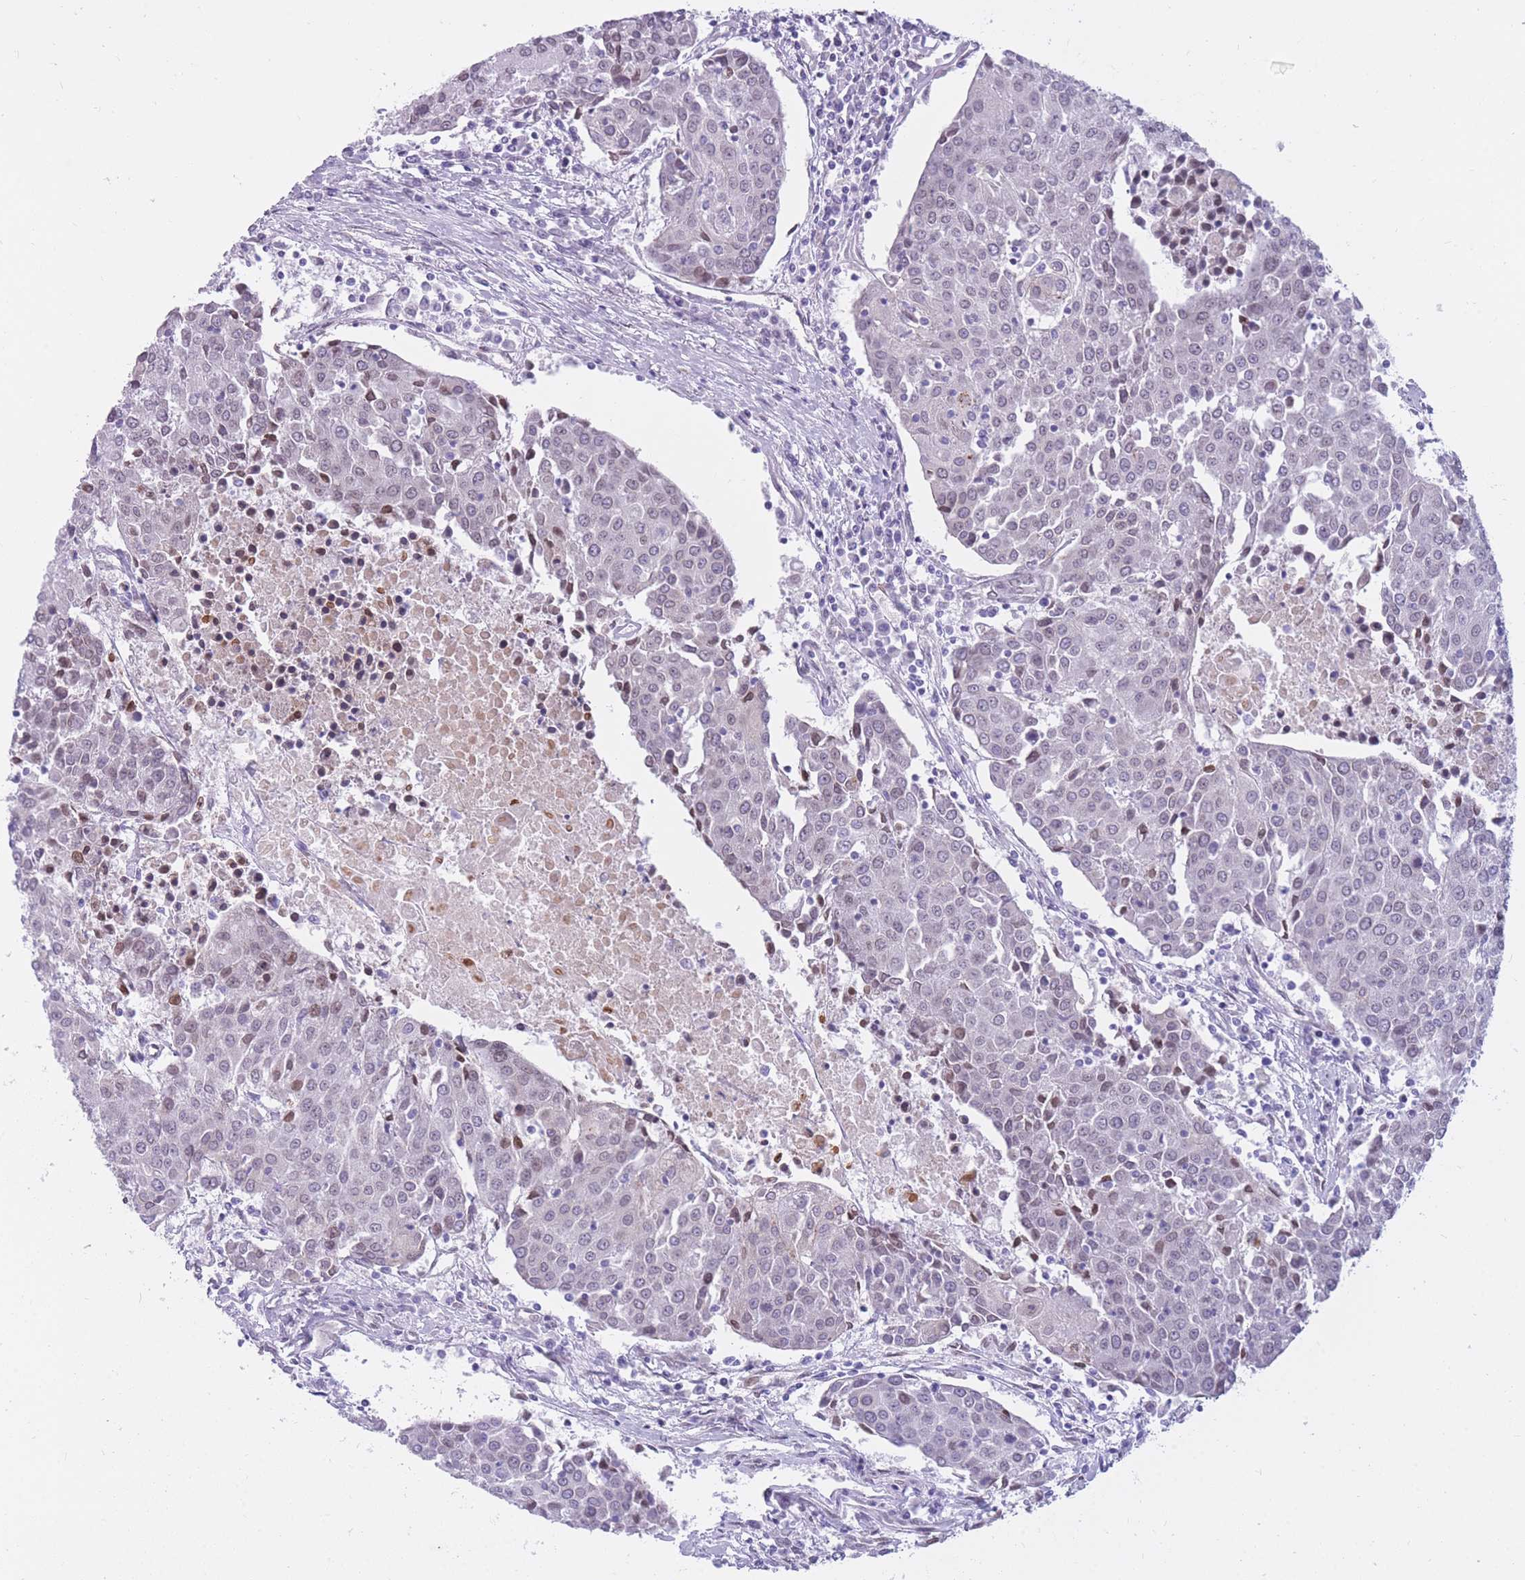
{"staining": {"intensity": "weak", "quantity": "<25%", "location": "nuclear"}, "tissue": "urothelial cancer", "cell_type": "Tumor cells", "image_type": "cancer", "snomed": [{"axis": "morphology", "description": "Urothelial carcinoma, High grade"}, {"axis": "topography", "description": "Urinary bladder"}], "caption": "Immunohistochemical staining of urothelial cancer demonstrates no significant positivity in tumor cells.", "gene": "HOOK2", "patient": {"sex": "female", "age": 85}}